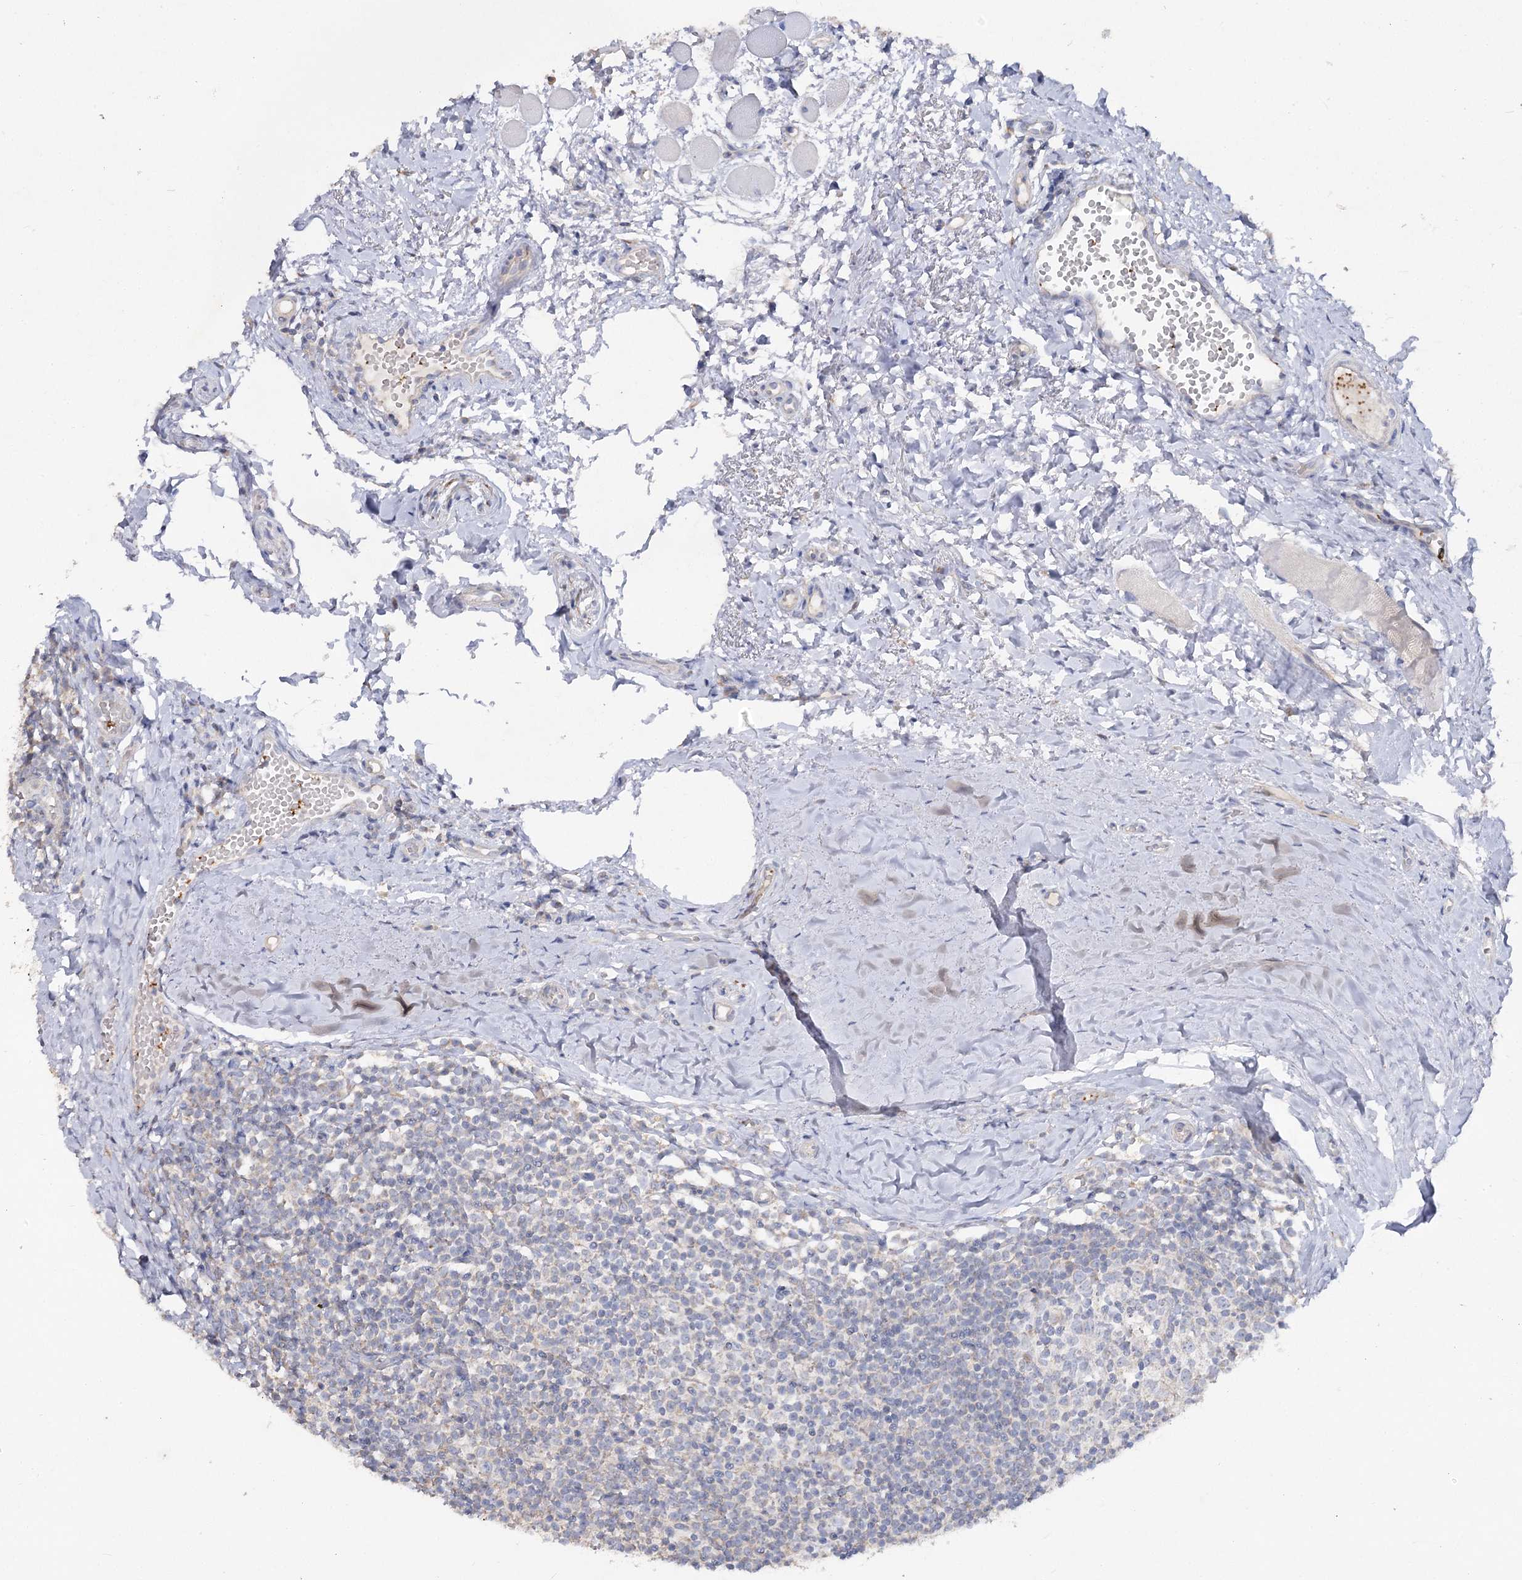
{"staining": {"intensity": "negative", "quantity": "none", "location": "none"}, "tissue": "tonsil", "cell_type": "Germinal center cells", "image_type": "normal", "snomed": [{"axis": "morphology", "description": "Normal tissue, NOS"}, {"axis": "topography", "description": "Tonsil"}], "caption": "Immunohistochemical staining of normal human tonsil demonstrates no significant expression in germinal center cells. (Immunohistochemistry (ihc), brightfield microscopy, high magnification).", "gene": "TMEM187", "patient": {"sex": "female", "age": 19}}